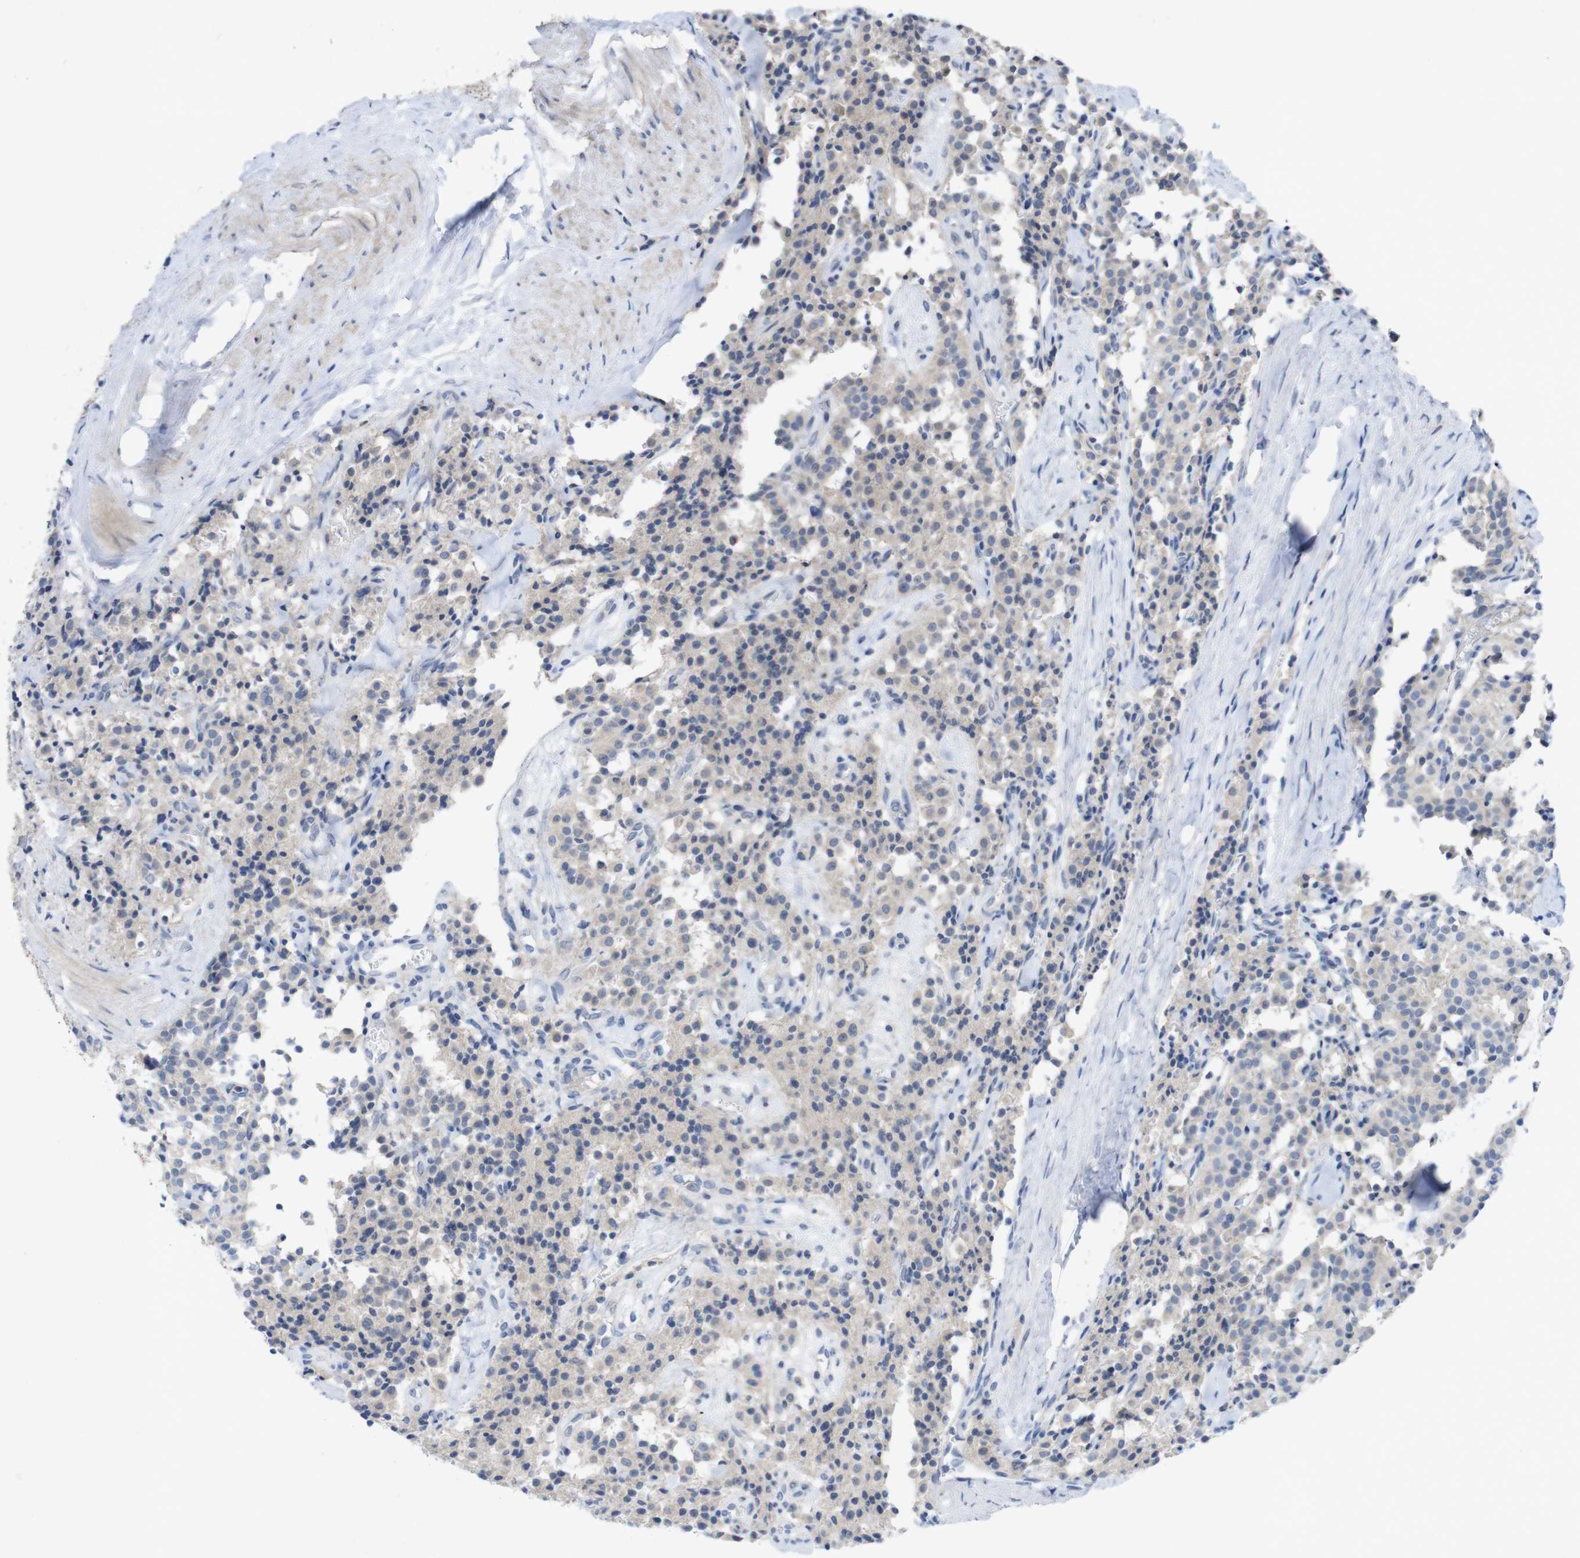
{"staining": {"intensity": "negative", "quantity": "none", "location": "none"}, "tissue": "carcinoid", "cell_type": "Tumor cells", "image_type": "cancer", "snomed": [{"axis": "morphology", "description": "Carcinoid, malignant, NOS"}, {"axis": "topography", "description": "Lung"}], "caption": "This is a photomicrograph of immunohistochemistry (IHC) staining of carcinoid, which shows no positivity in tumor cells.", "gene": "SLAMF7", "patient": {"sex": "male", "age": 30}}